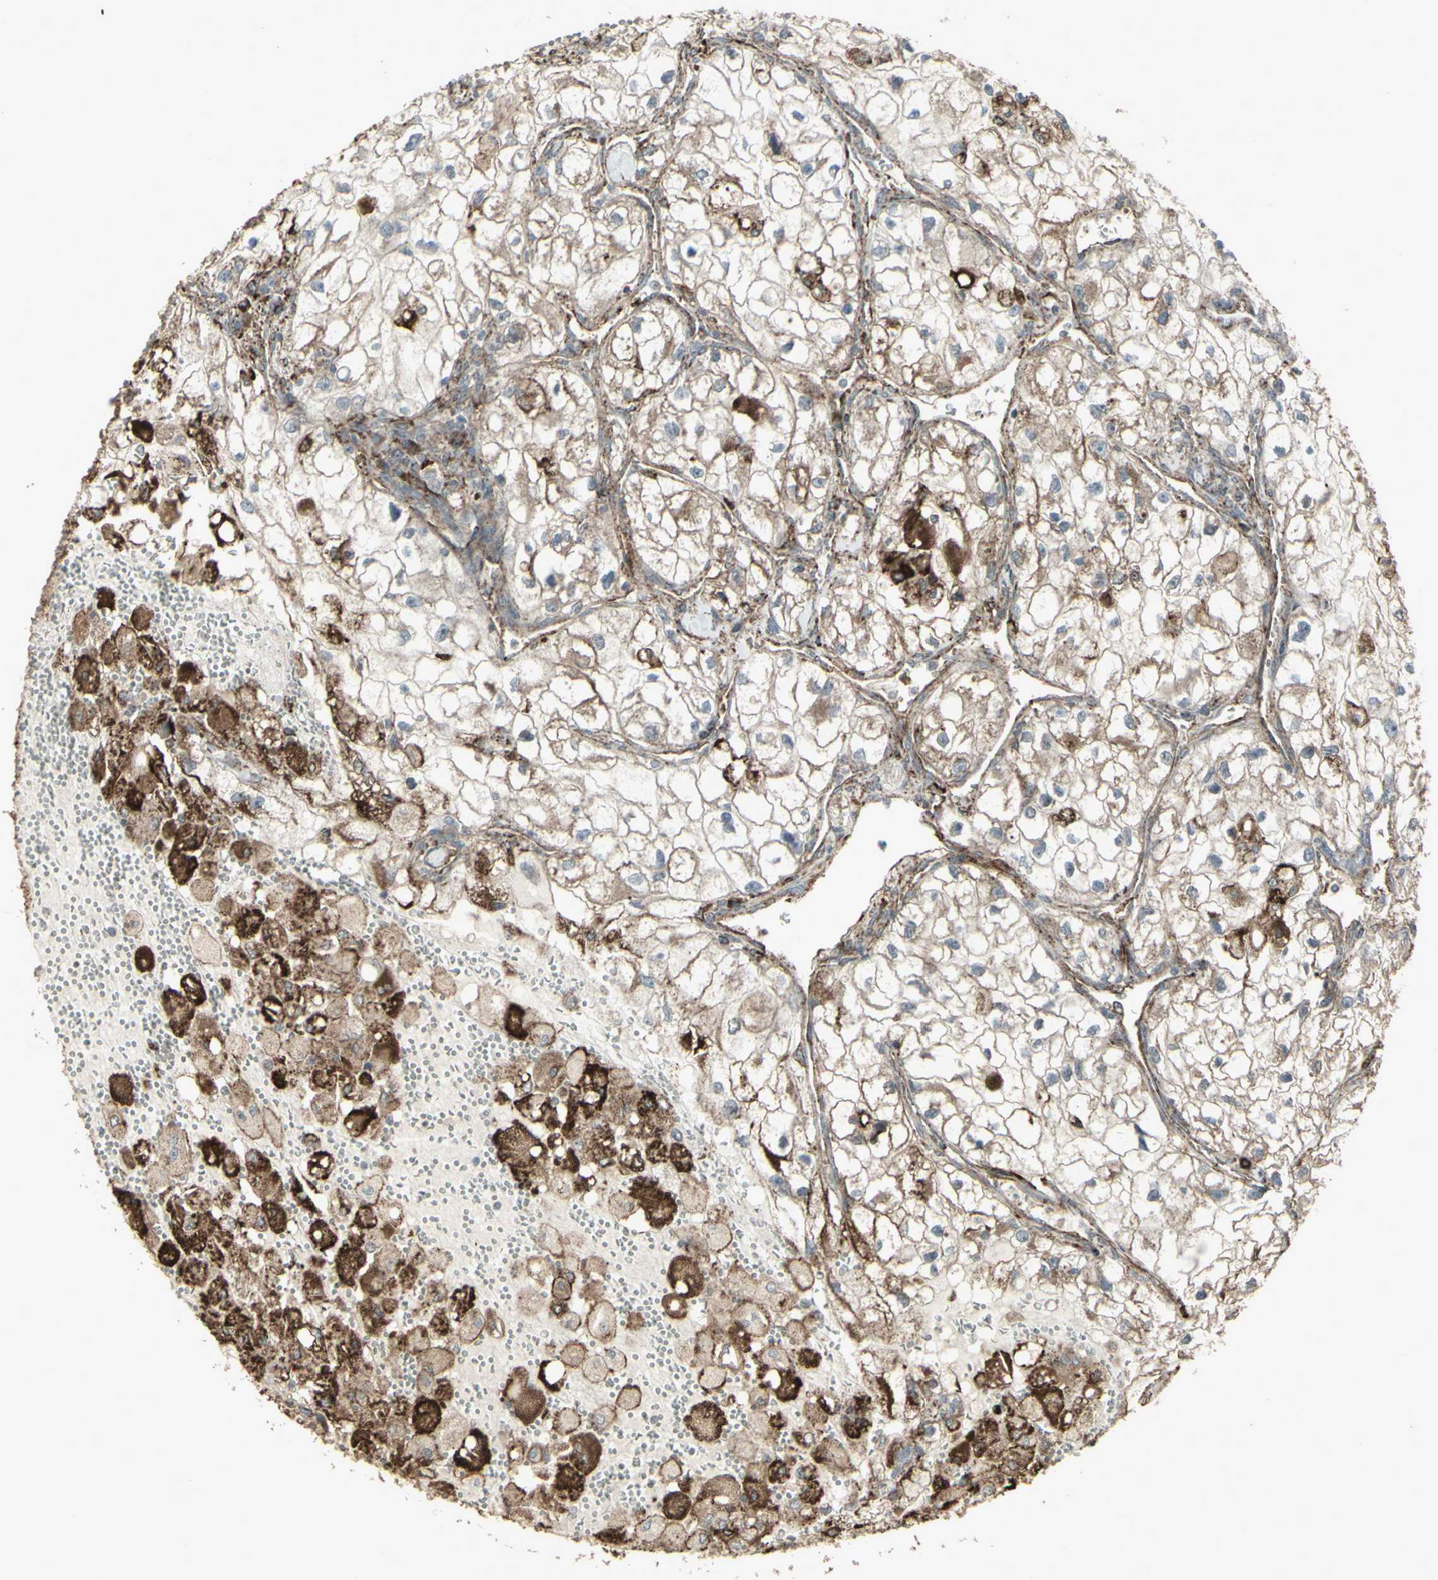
{"staining": {"intensity": "moderate", "quantity": "<25%", "location": "cytoplasmic/membranous"}, "tissue": "renal cancer", "cell_type": "Tumor cells", "image_type": "cancer", "snomed": [{"axis": "morphology", "description": "Adenocarcinoma, NOS"}, {"axis": "topography", "description": "Kidney"}], "caption": "Human renal cancer (adenocarcinoma) stained with a protein marker displays moderate staining in tumor cells.", "gene": "SMO", "patient": {"sex": "female", "age": 70}}